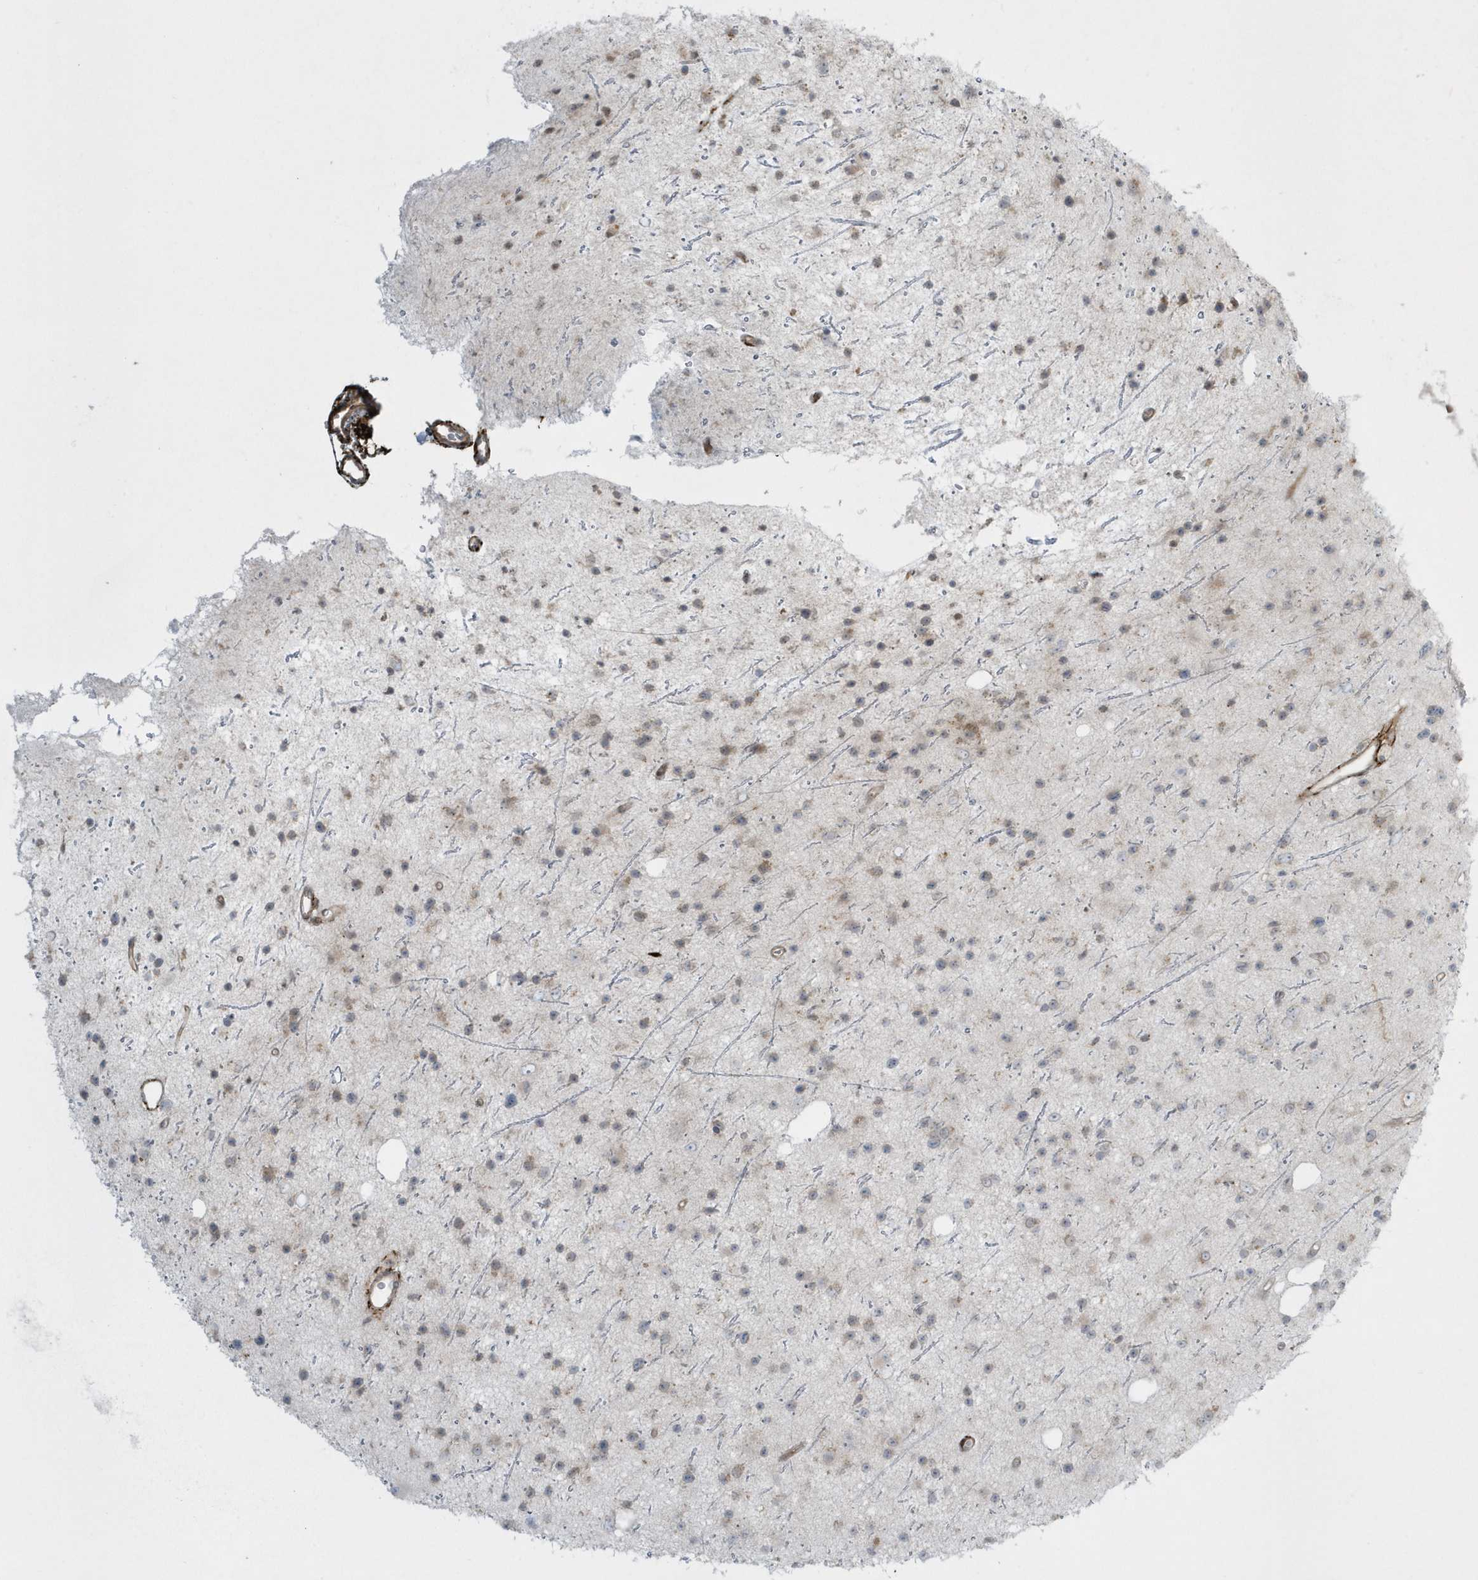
{"staining": {"intensity": "weak", "quantity": "<25%", "location": "cytoplasmic/membranous"}, "tissue": "glioma", "cell_type": "Tumor cells", "image_type": "cancer", "snomed": [{"axis": "morphology", "description": "Glioma, malignant, Low grade"}, {"axis": "topography", "description": "Cerebral cortex"}], "caption": "A photomicrograph of low-grade glioma (malignant) stained for a protein exhibits no brown staining in tumor cells.", "gene": "MASP2", "patient": {"sex": "female", "age": 39}}